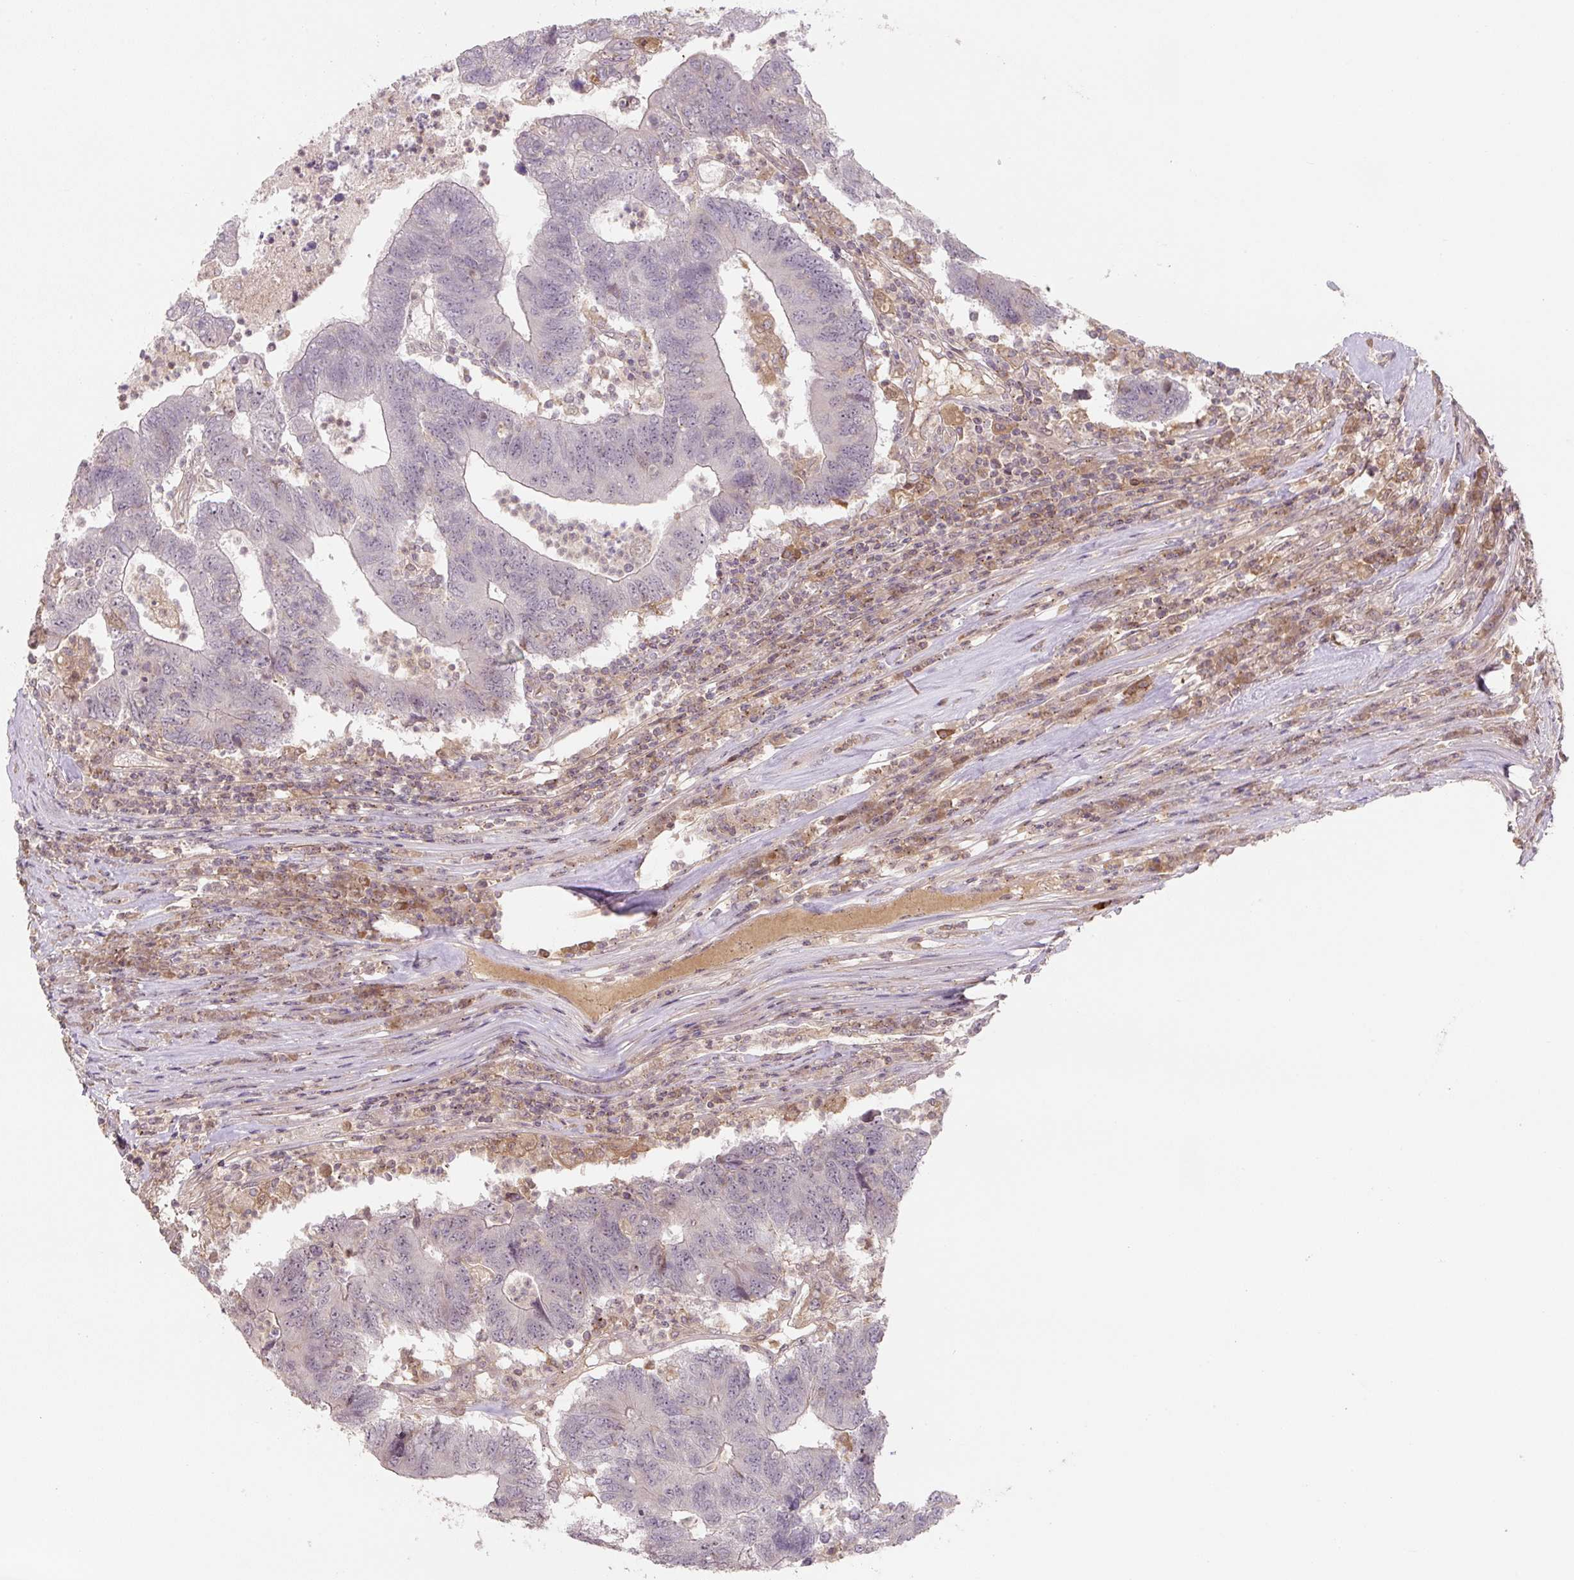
{"staining": {"intensity": "negative", "quantity": "none", "location": "none"}, "tissue": "colorectal cancer", "cell_type": "Tumor cells", "image_type": "cancer", "snomed": [{"axis": "morphology", "description": "Adenocarcinoma, NOS"}, {"axis": "topography", "description": "Colon"}], "caption": "Adenocarcinoma (colorectal) stained for a protein using immunohistochemistry displays no positivity tumor cells.", "gene": "C2orf73", "patient": {"sex": "female", "age": 48}}